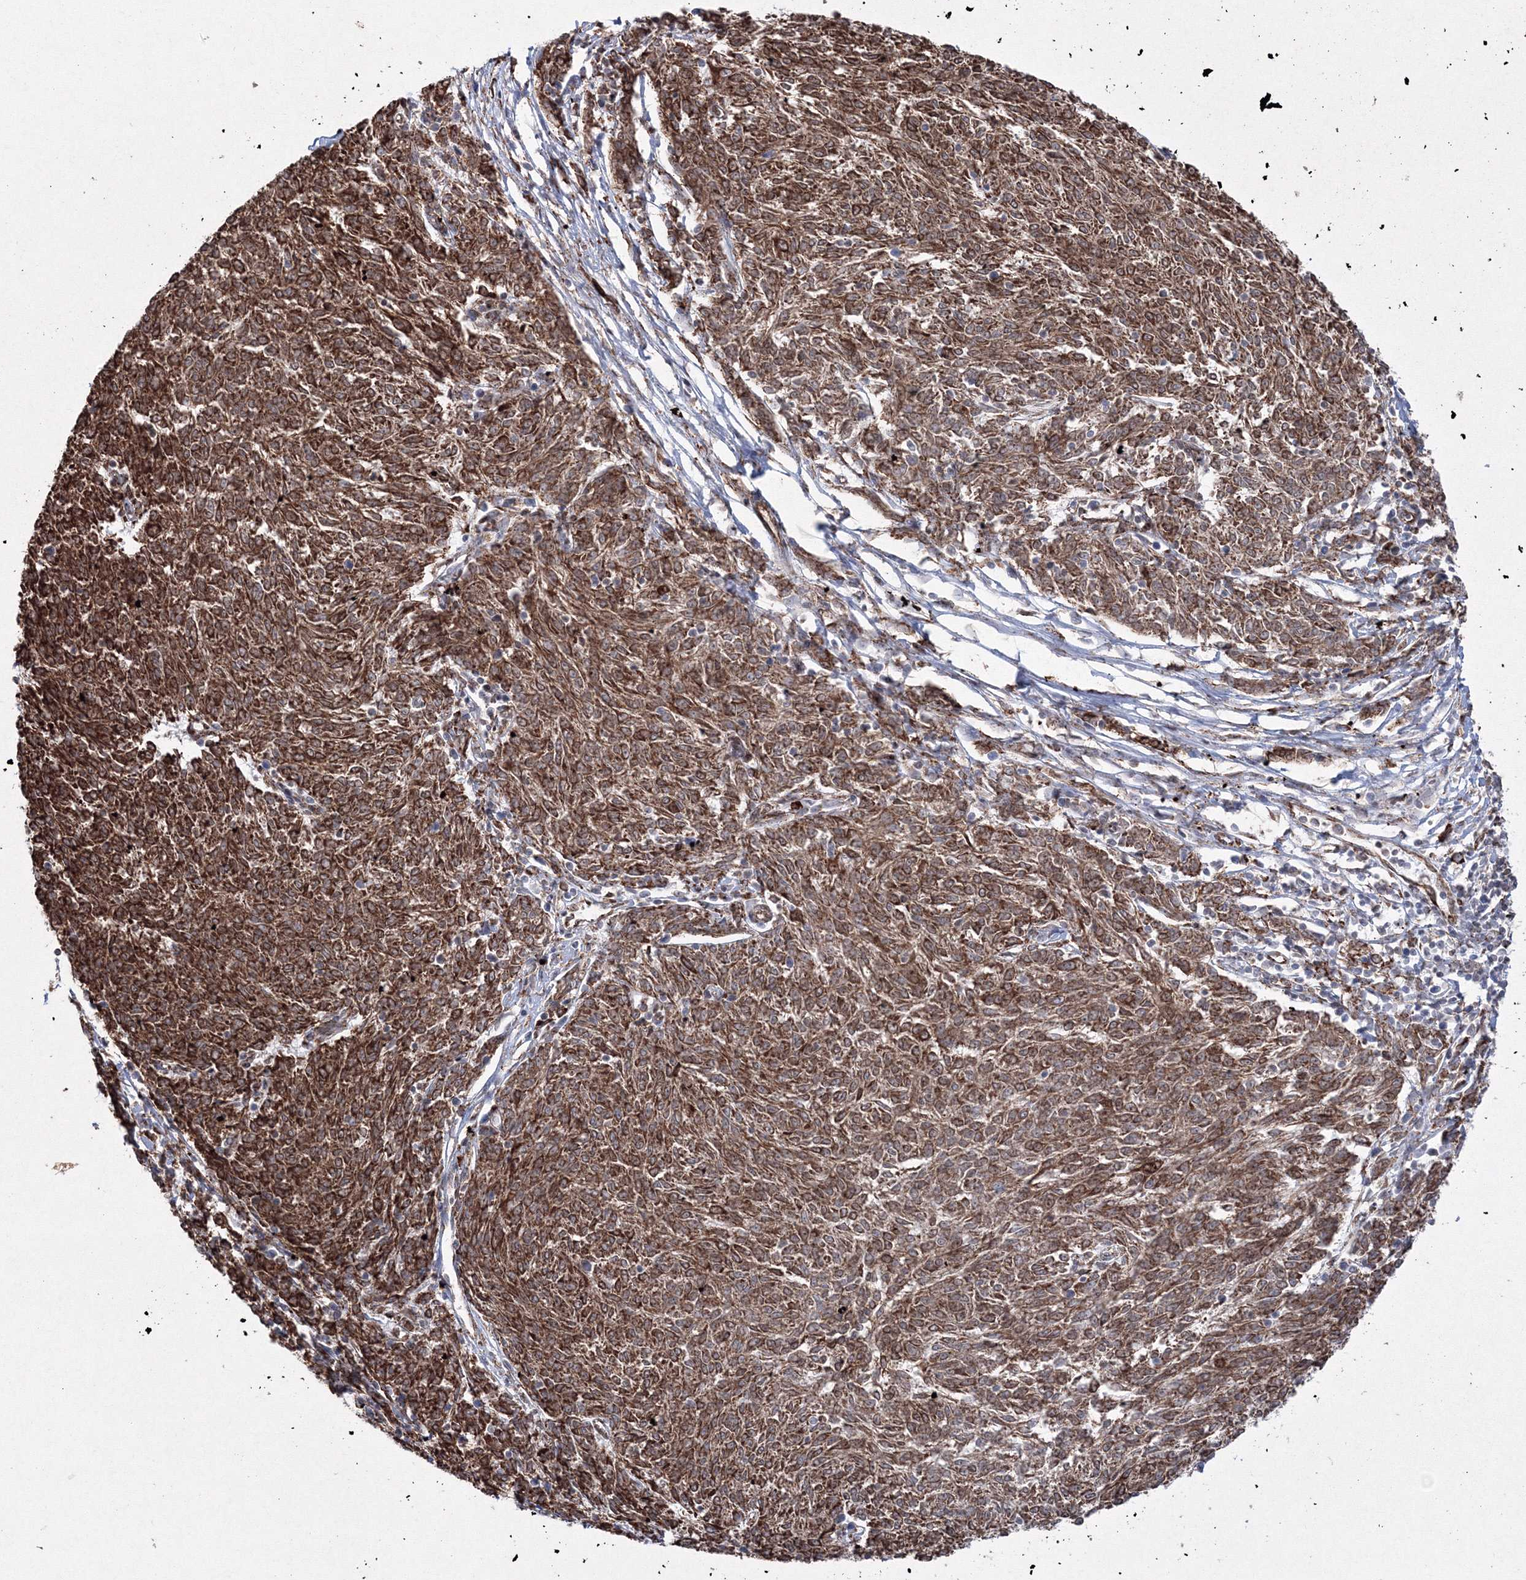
{"staining": {"intensity": "strong", "quantity": ">75%", "location": "cytoplasmic/membranous"}, "tissue": "melanoma", "cell_type": "Tumor cells", "image_type": "cancer", "snomed": [{"axis": "morphology", "description": "Malignant melanoma, NOS"}, {"axis": "topography", "description": "Skin"}], "caption": "Protein expression by immunohistochemistry exhibits strong cytoplasmic/membranous staining in about >75% of tumor cells in malignant melanoma. The staining was performed using DAB (3,3'-diaminobenzidine) to visualize the protein expression in brown, while the nuclei were stained in blue with hematoxylin (Magnification: 20x).", "gene": "EFCAB12", "patient": {"sex": "female", "age": 72}}